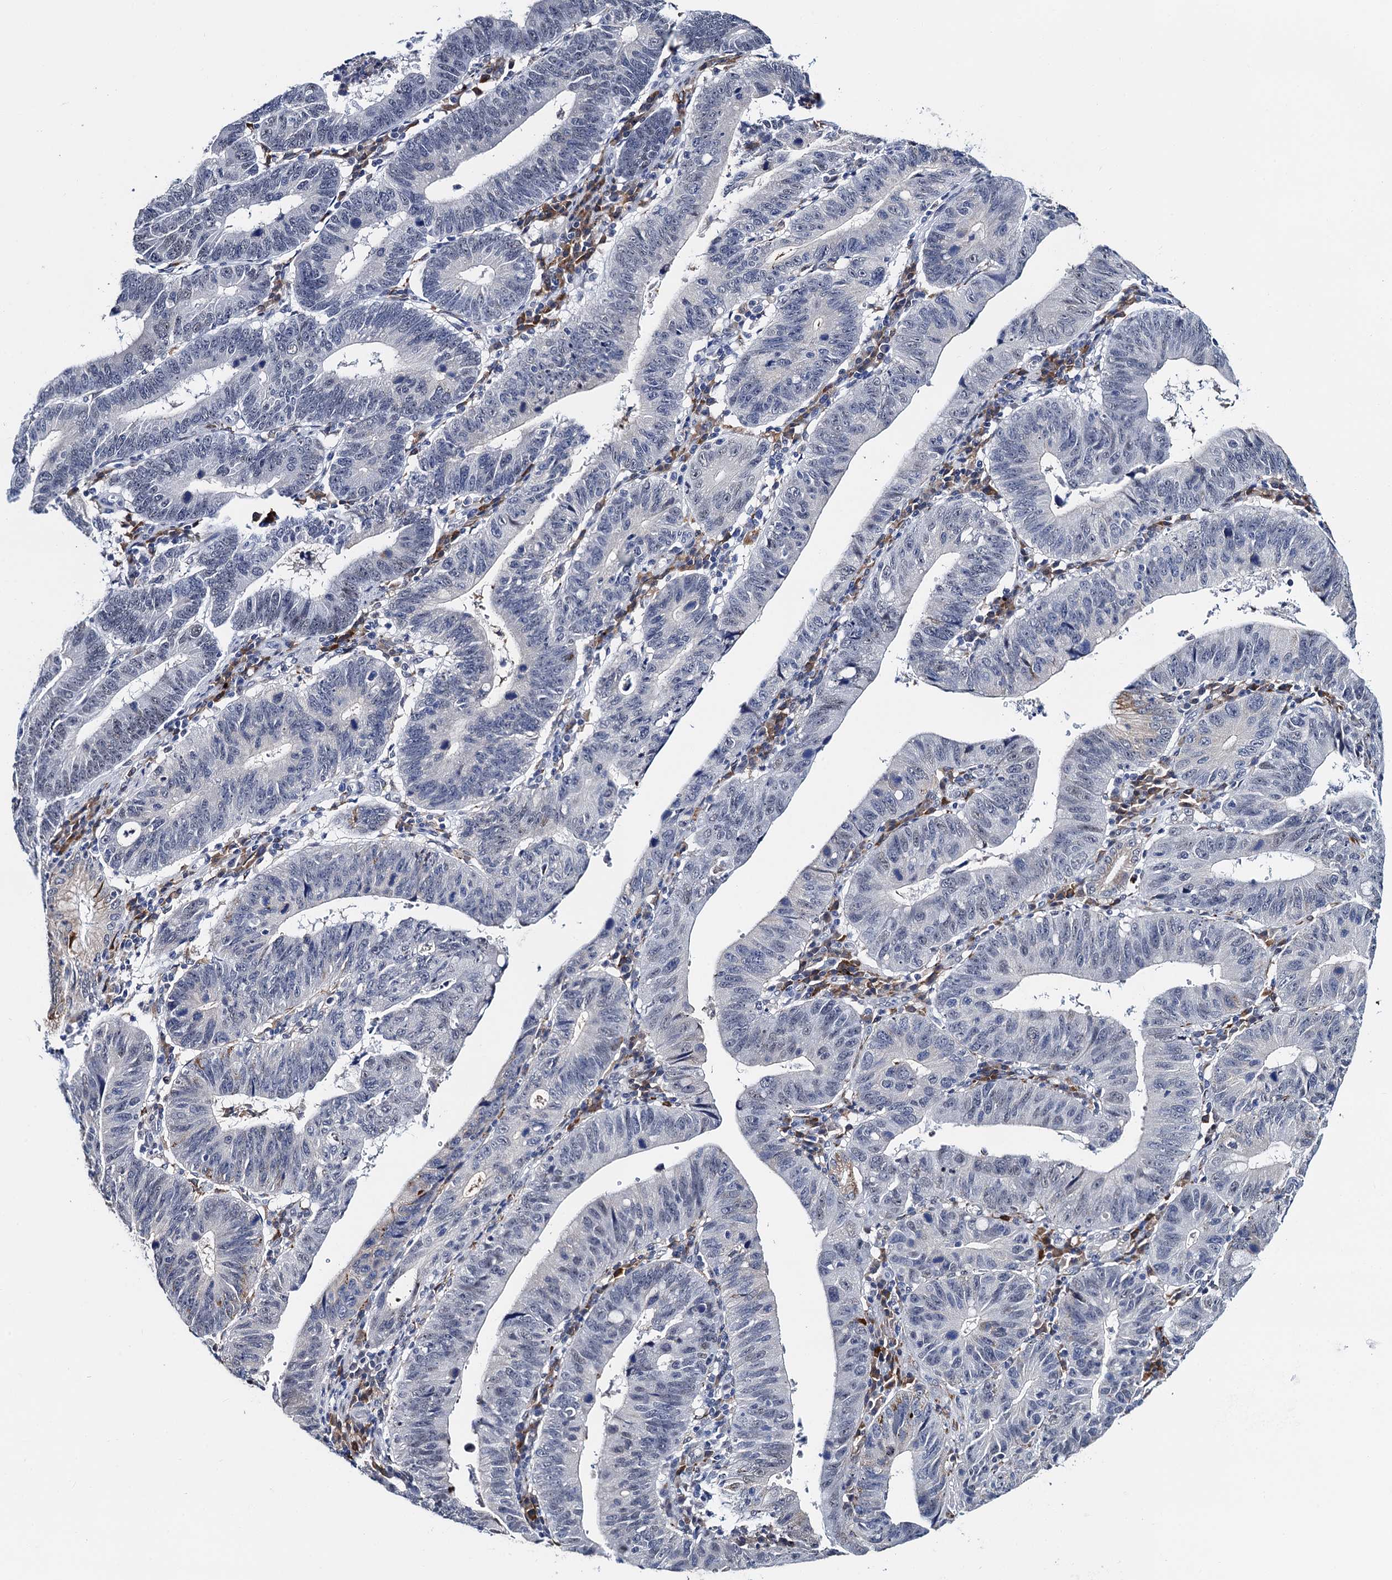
{"staining": {"intensity": "negative", "quantity": "none", "location": "none"}, "tissue": "stomach cancer", "cell_type": "Tumor cells", "image_type": "cancer", "snomed": [{"axis": "morphology", "description": "Adenocarcinoma, NOS"}, {"axis": "topography", "description": "Stomach"}], "caption": "Tumor cells are negative for brown protein staining in stomach cancer.", "gene": "SLC7A10", "patient": {"sex": "male", "age": 59}}